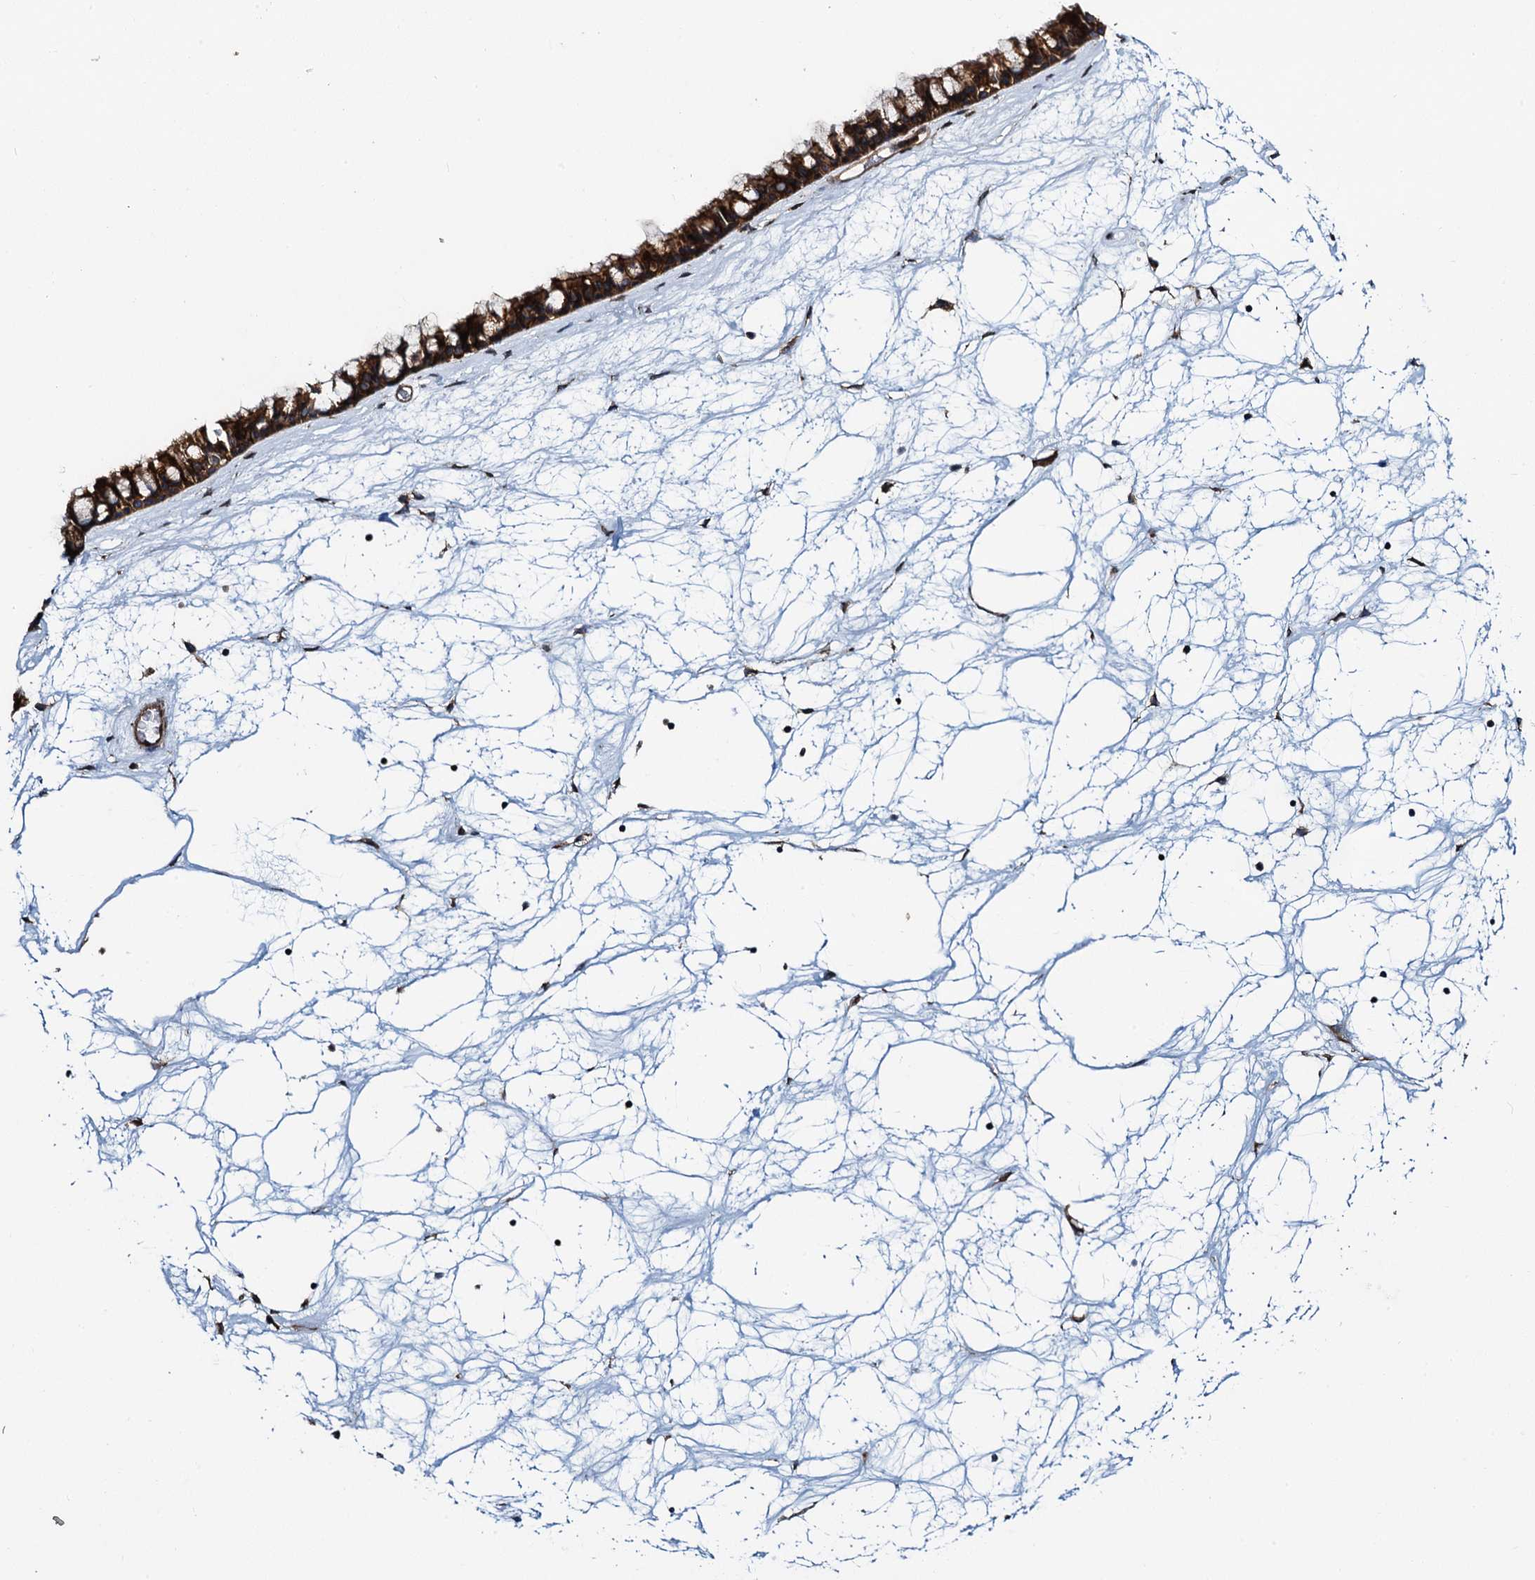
{"staining": {"intensity": "strong", "quantity": ">75%", "location": "cytoplasmic/membranous"}, "tissue": "nasopharynx", "cell_type": "Respiratory epithelial cells", "image_type": "normal", "snomed": [{"axis": "morphology", "description": "Normal tissue, NOS"}, {"axis": "topography", "description": "Nasopharynx"}], "caption": "Benign nasopharynx displays strong cytoplasmic/membranous positivity in approximately >75% of respiratory epithelial cells.", "gene": "MDM1", "patient": {"sex": "male", "age": 64}}